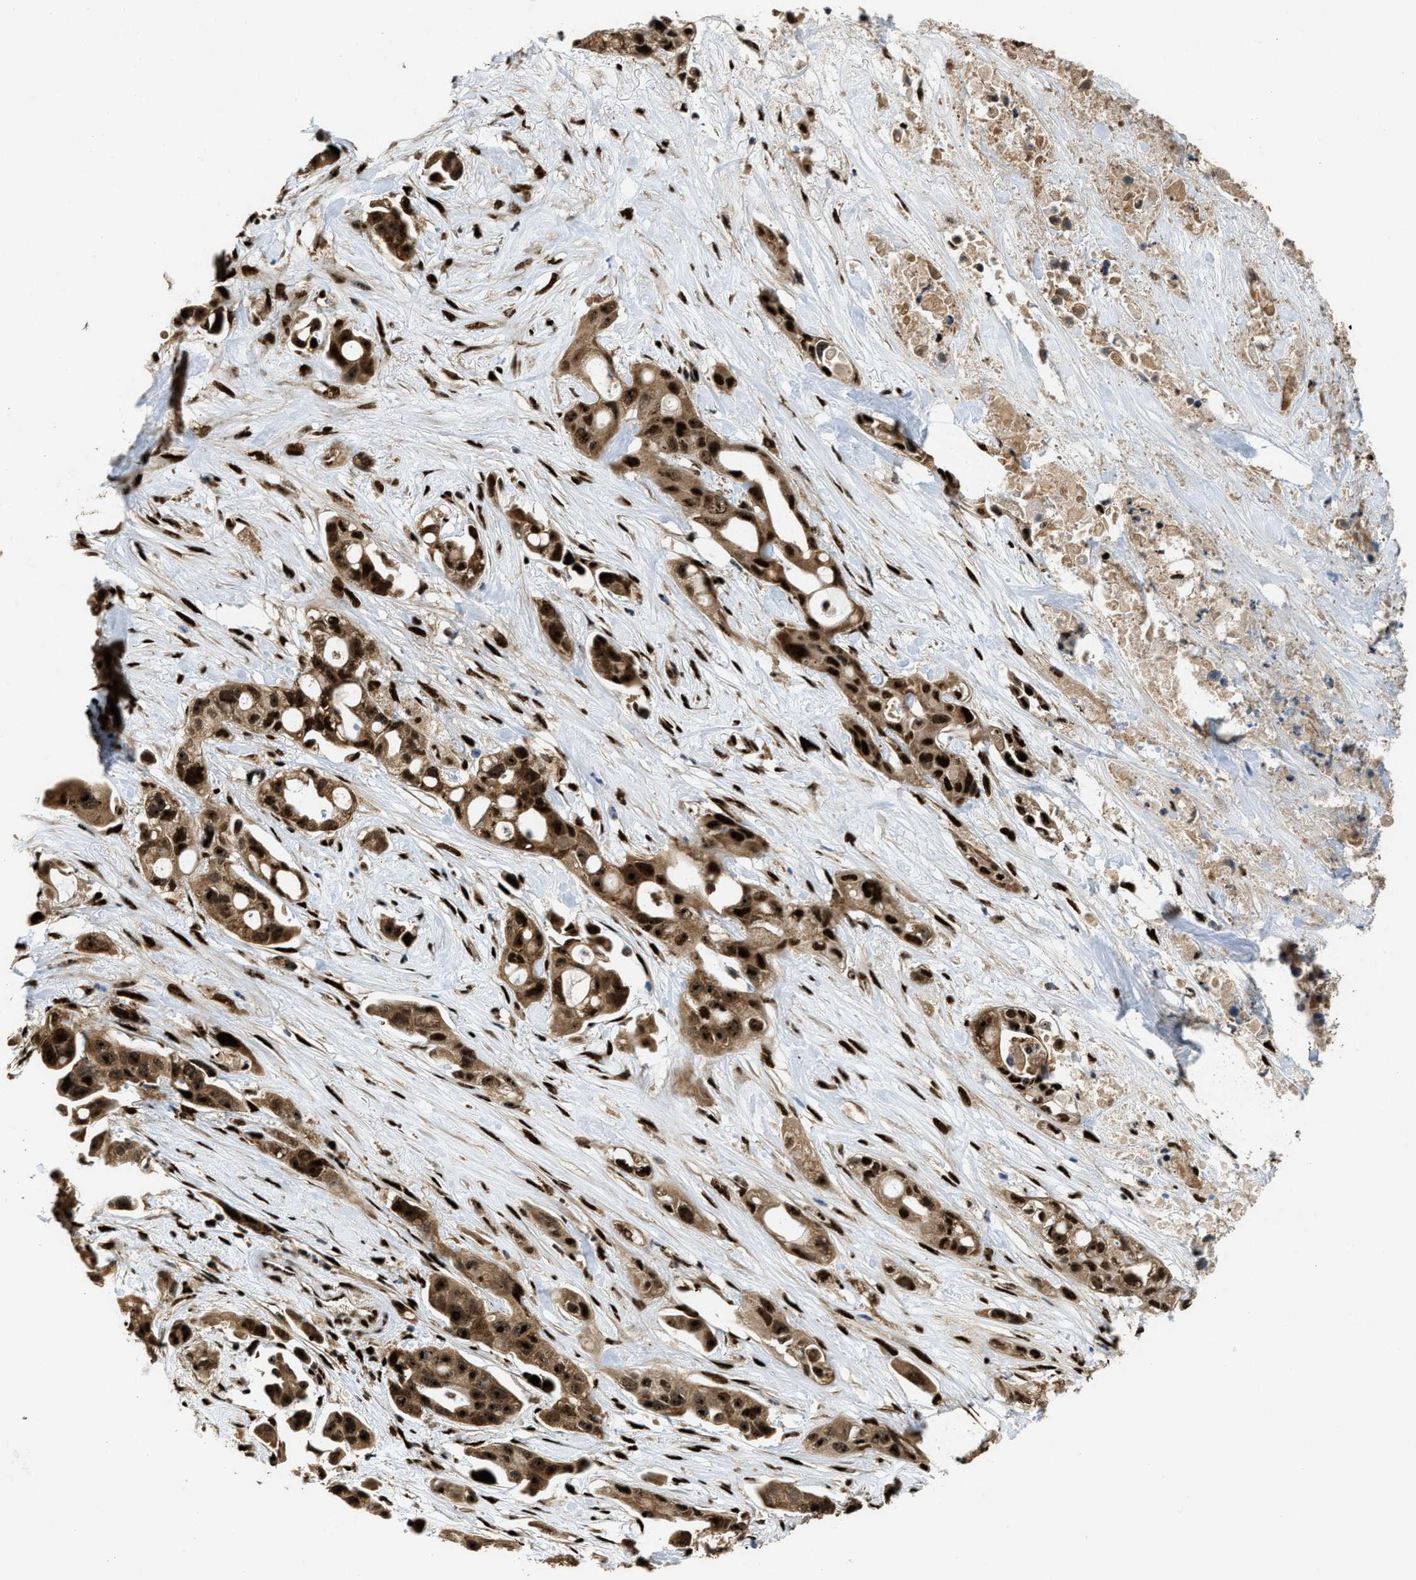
{"staining": {"intensity": "strong", "quantity": ">75%", "location": "cytoplasmic/membranous,nuclear"}, "tissue": "pancreatic cancer", "cell_type": "Tumor cells", "image_type": "cancer", "snomed": [{"axis": "morphology", "description": "Adenocarcinoma, NOS"}, {"axis": "topography", "description": "Pancreas"}], "caption": "An immunohistochemistry (IHC) micrograph of neoplastic tissue is shown. Protein staining in brown labels strong cytoplasmic/membranous and nuclear positivity in pancreatic cancer (adenocarcinoma) within tumor cells.", "gene": "ZNF687", "patient": {"sex": "male", "age": 53}}